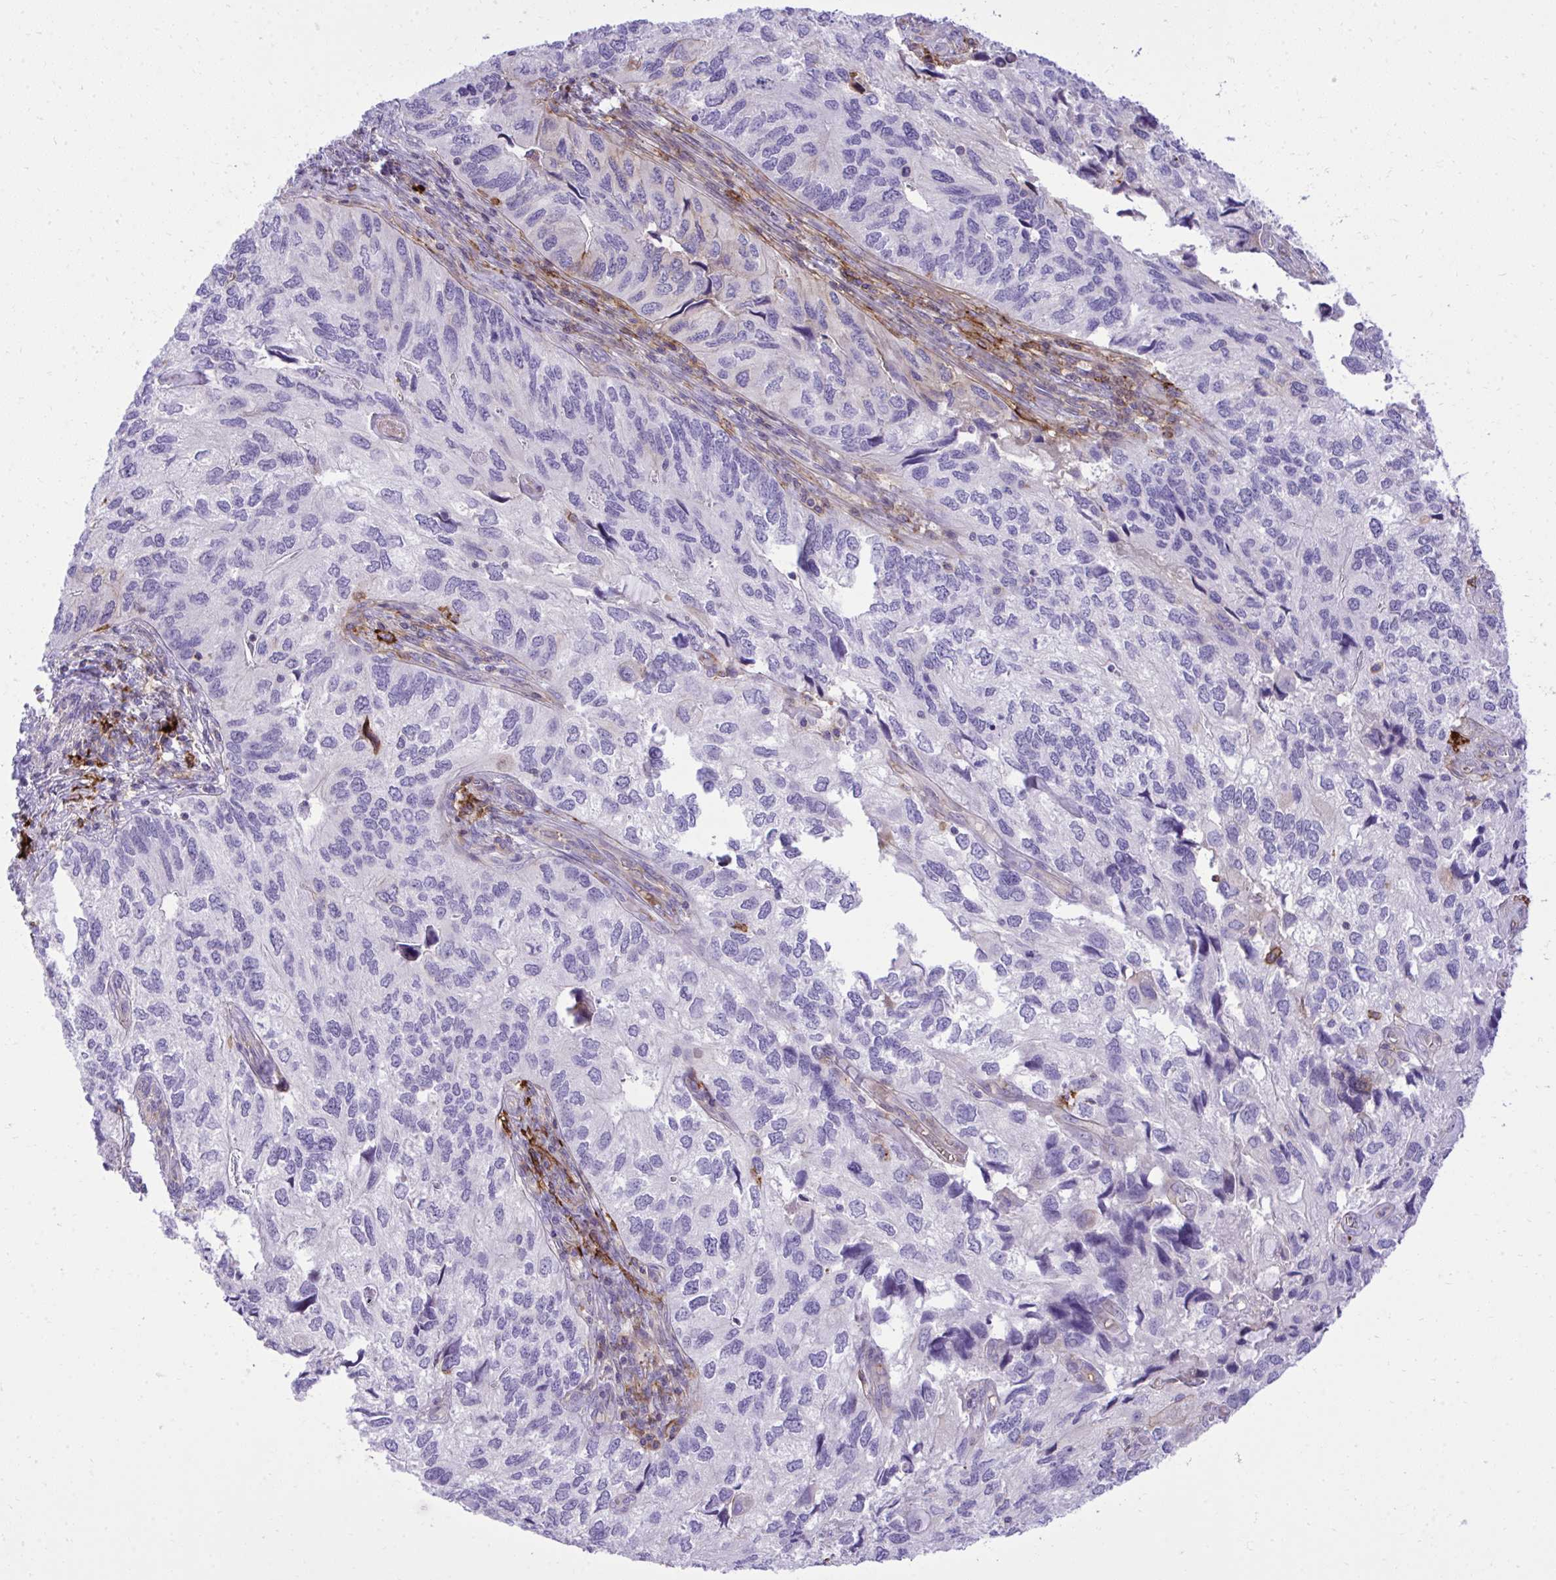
{"staining": {"intensity": "negative", "quantity": "none", "location": "none"}, "tissue": "endometrial cancer", "cell_type": "Tumor cells", "image_type": "cancer", "snomed": [{"axis": "morphology", "description": "Carcinoma, NOS"}, {"axis": "topography", "description": "Uterus"}], "caption": "Immunohistochemical staining of endometrial carcinoma displays no significant staining in tumor cells.", "gene": "PITPNM3", "patient": {"sex": "female", "age": 76}}